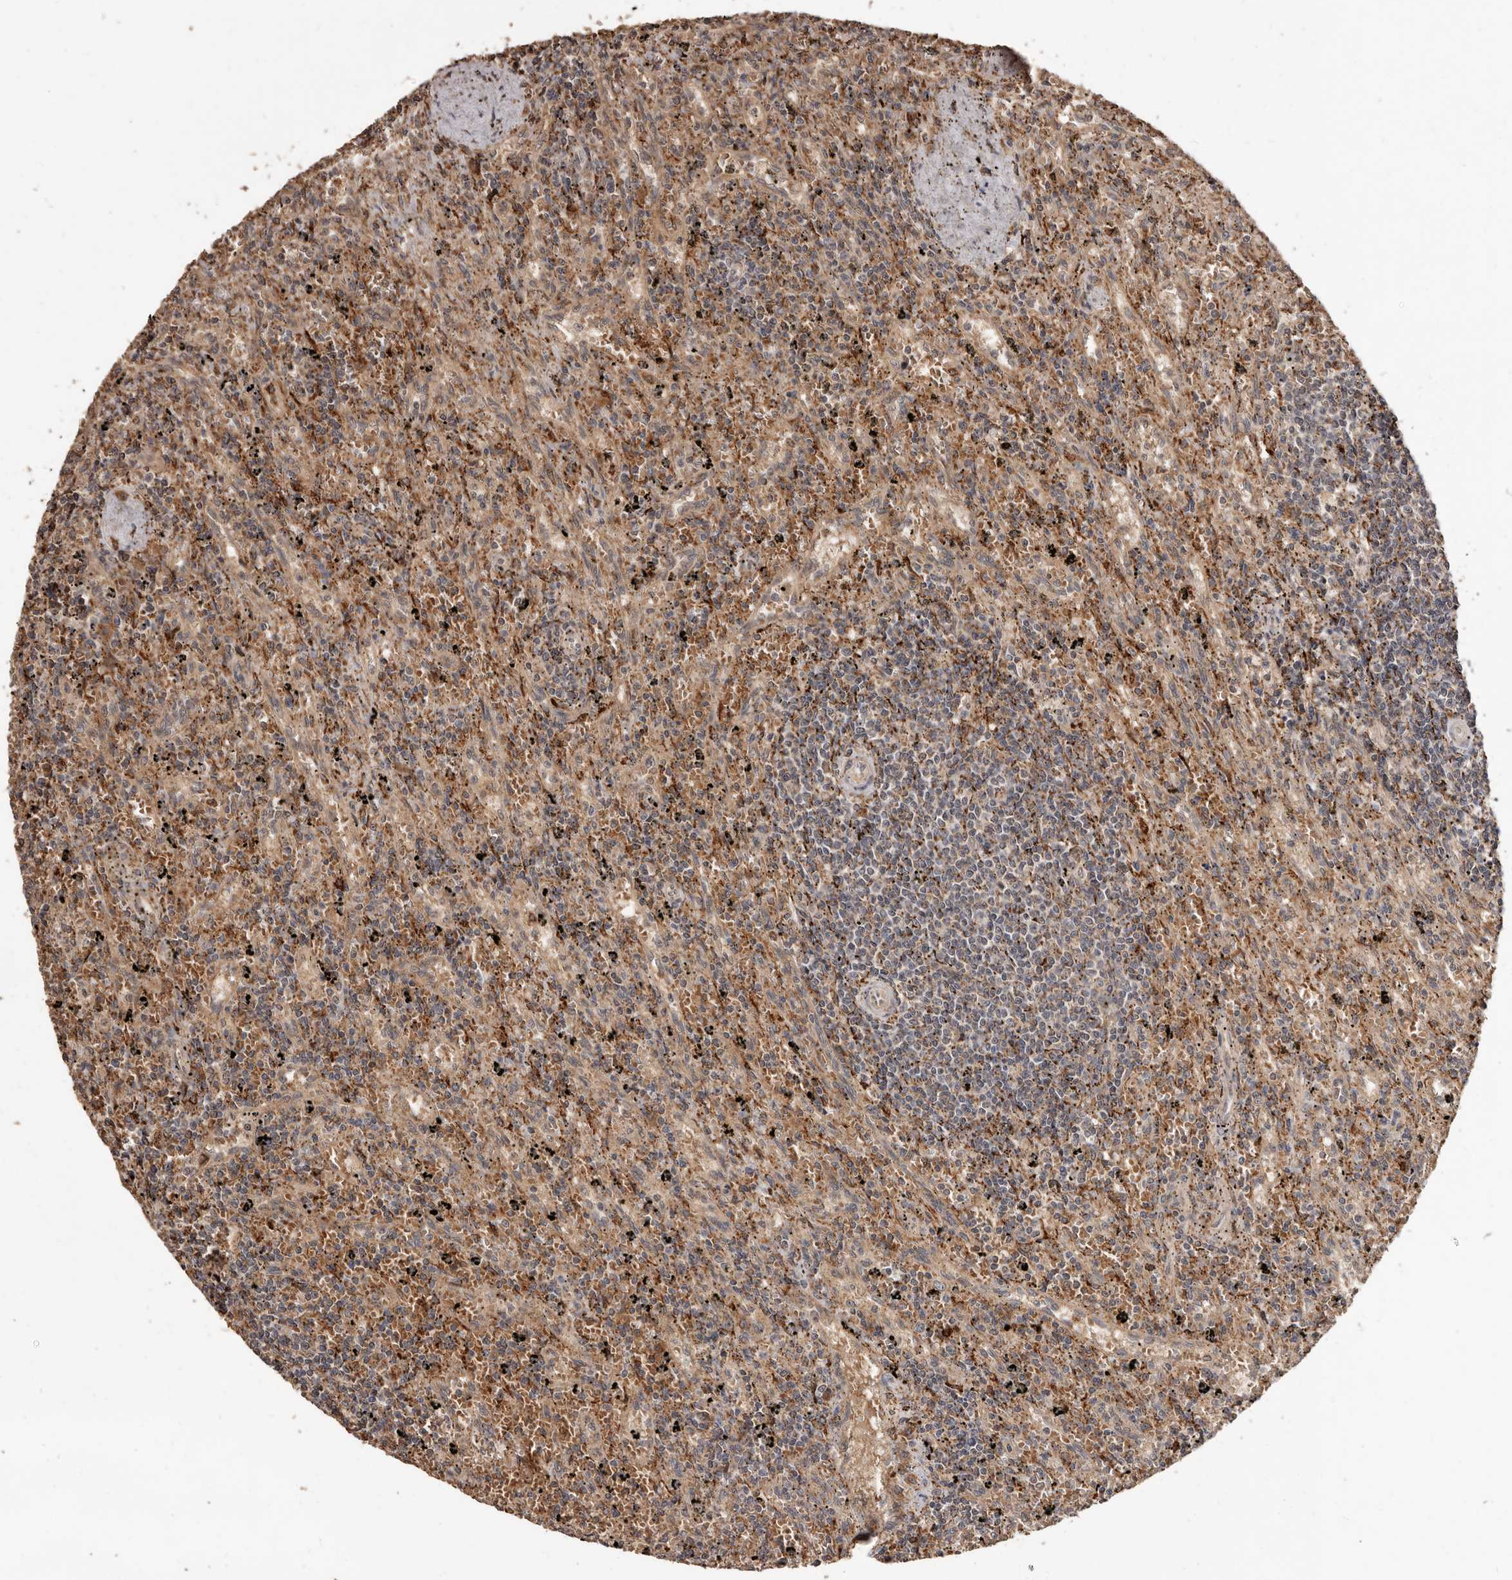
{"staining": {"intensity": "weak", "quantity": "25%-75%", "location": "cytoplasmic/membranous"}, "tissue": "lymphoma", "cell_type": "Tumor cells", "image_type": "cancer", "snomed": [{"axis": "morphology", "description": "Malignant lymphoma, non-Hodgkin's type, Low grade"}, {"axis": "topography", "description": "Spleen"}], "caption": "Protein expression analysis of low-grade malignant lymphoma, non-Hodgkin's type reveals weak cytoplasmic/membranous expression in approximately 25%-75% of tumor cells. Using DAB (brown) and hematoxylin (blue) stains, captured at high magnification using brightfield microscopy.", "gene": "AKAP7", "patient": {"sex": "male", "age": 76}}